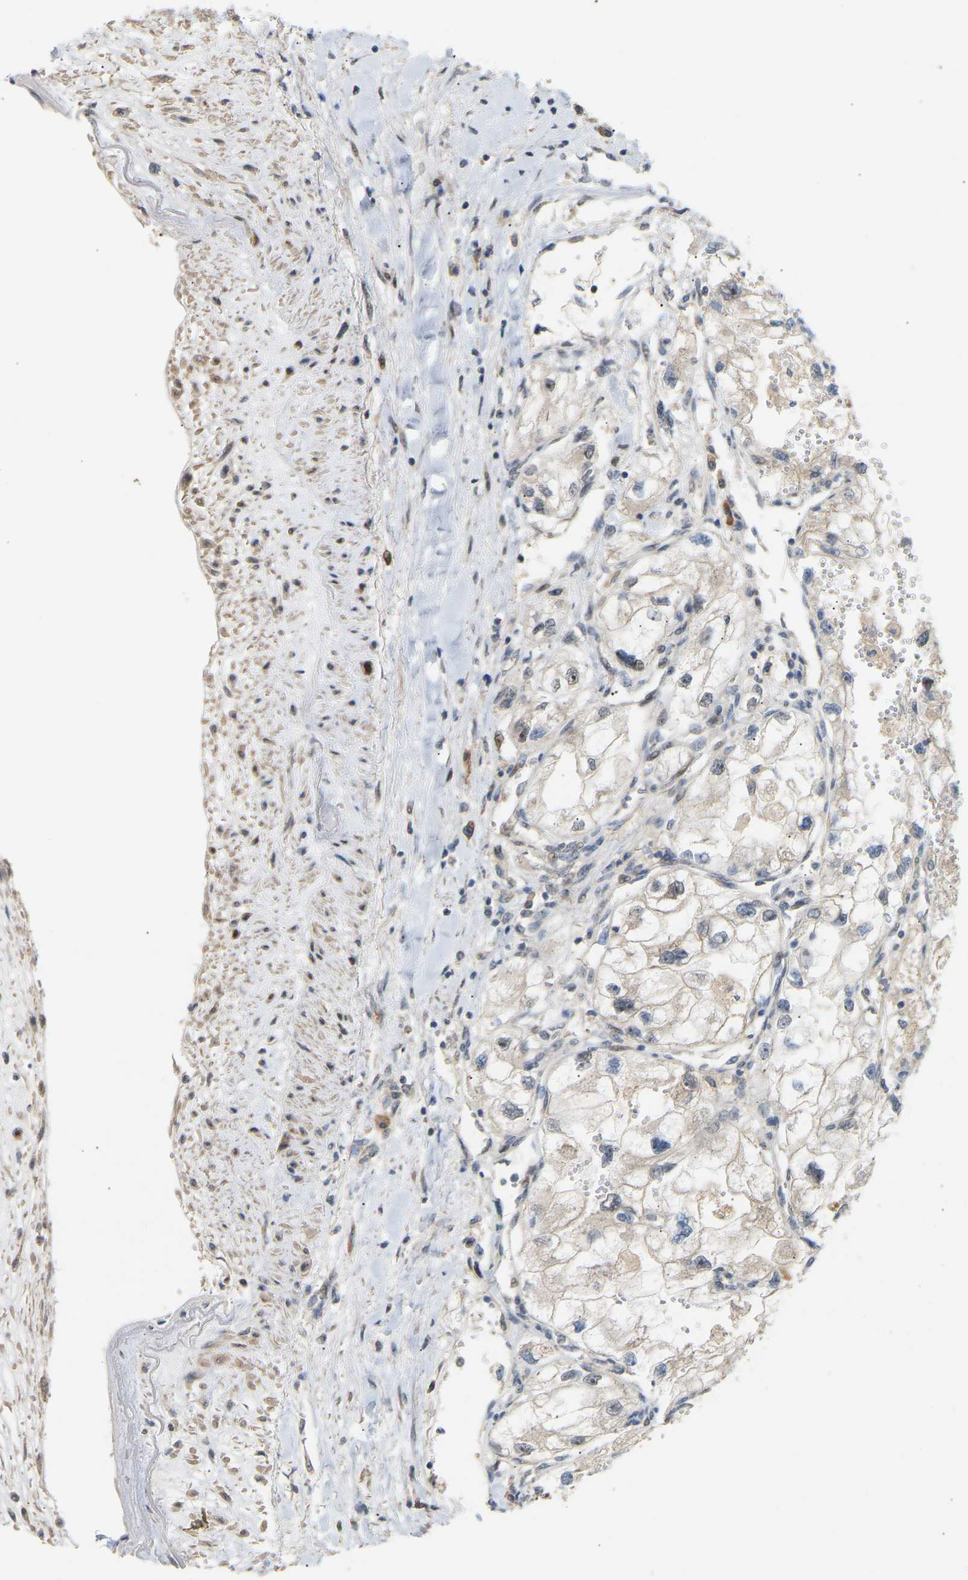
{"staining": {"intensity": "negative", "quantity": "none", "location": "none"}, "tissue": "renal cancer", "cell_type": "Tumor cells", "image_type": "cancer", "snomed": [{"axis": "morphology", "description": "Adenocarcinoma, NOS"}, {"axis": "topography", "description": "Kidney"}], "caption": "IHC of renal cancer shows no positivity in tumor cells. Nuclei are stained in blue.", "gene": "PTPN4", "patient": {"sex": "female", "age": 70}}